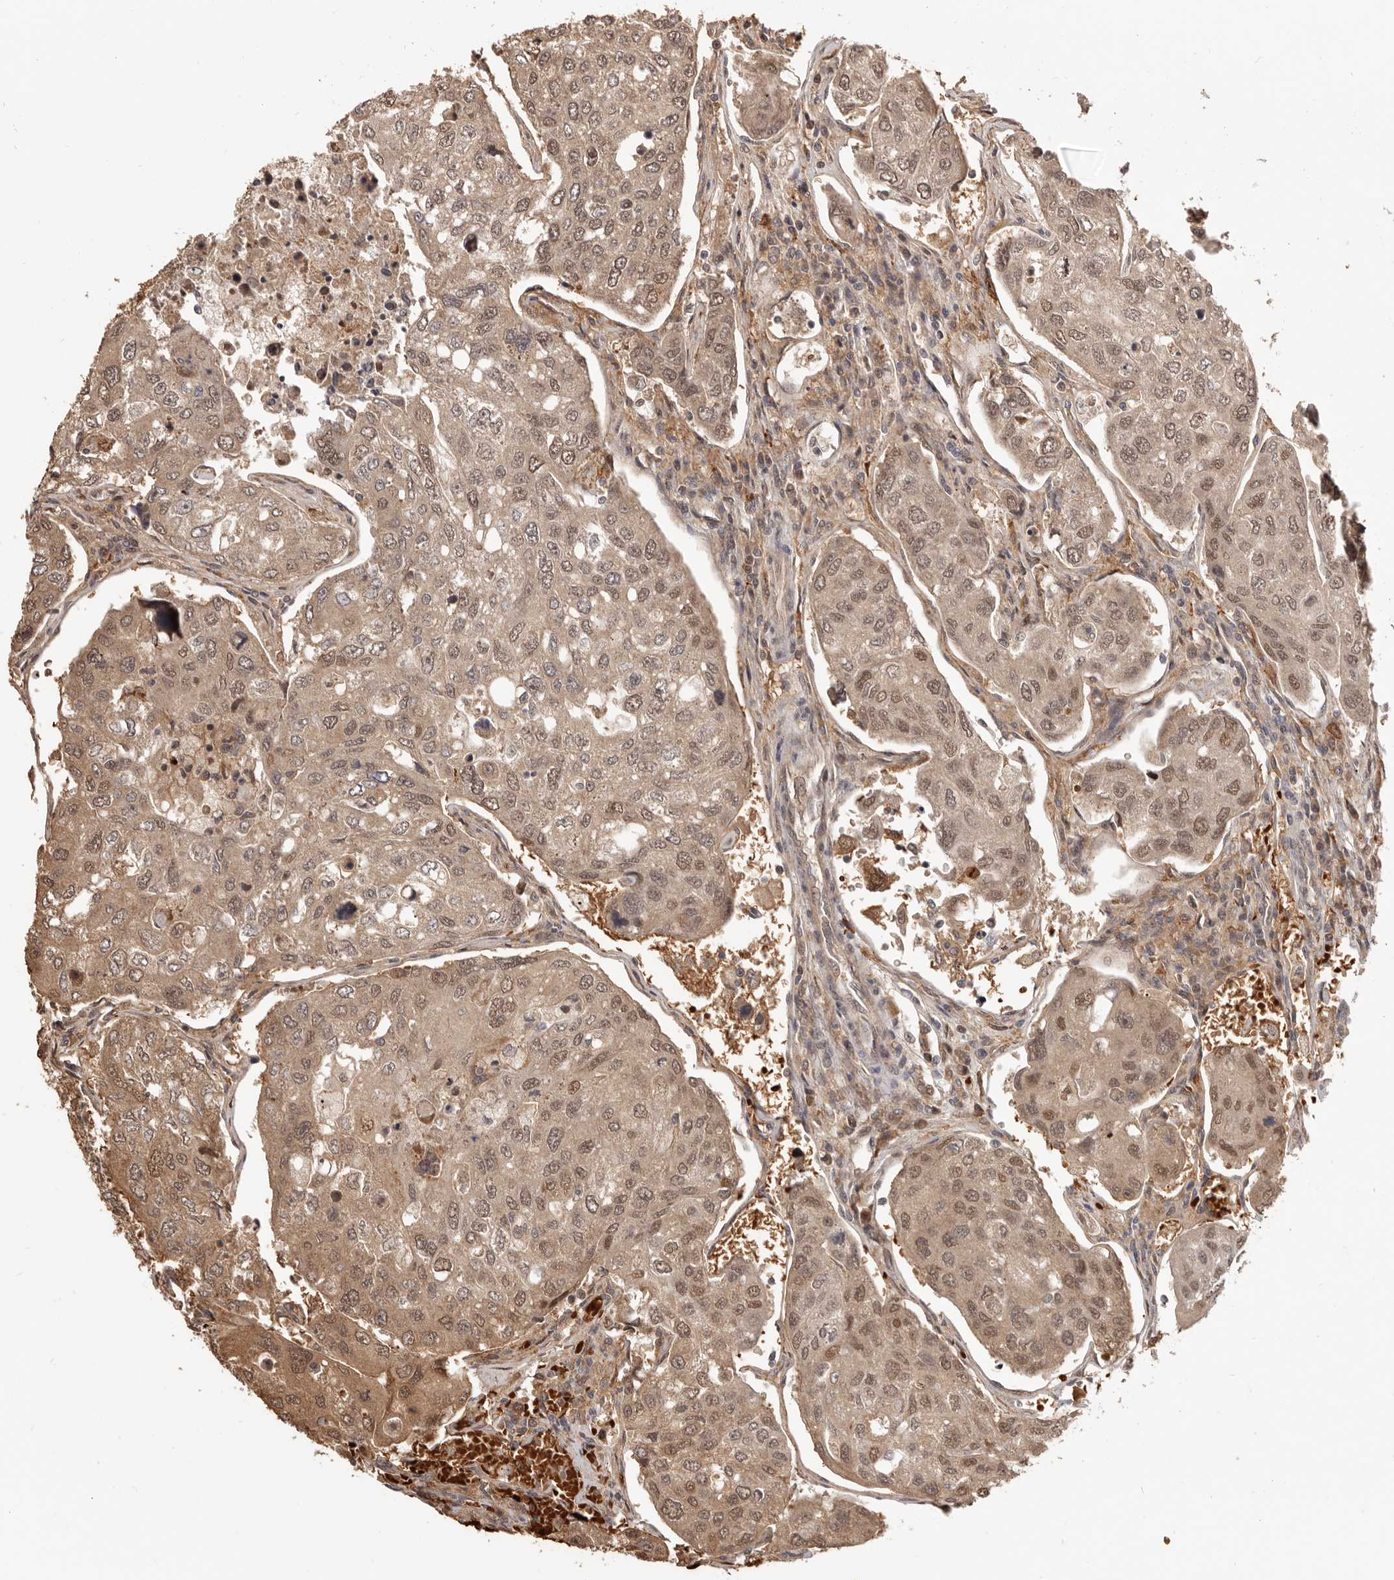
{"staining": {"intensity": "moderate", "quantity": ">75%", "location": "cytoplasmic/membranous,nuclear"}, "tissue": "urothelial cancer", "cell_type": "Tumor cells", "image_type": "cancer", "snomed": [{"axis": "morphology", "description": "Urothelial carcinoma, High grade"}, {"axis": "topography", "description": "Lymph node"}, {"axis": "topography", "description": "Urinary bladder"}], "caption": "Urothelial cancer stained with DAB (3,3'-diaminobenzidine) immunohistochemistry shows medium levels of moderate cytoplasmic/membranous and nuclear expression in about >75% of tumor cells. The protein of interest is stained brown, and the nuclei are stained in blue (DAB IHC with brightfield microscopy, high magnification).", "gene": "NCOA3", "patient": {"sex": "male", "age": 51}}